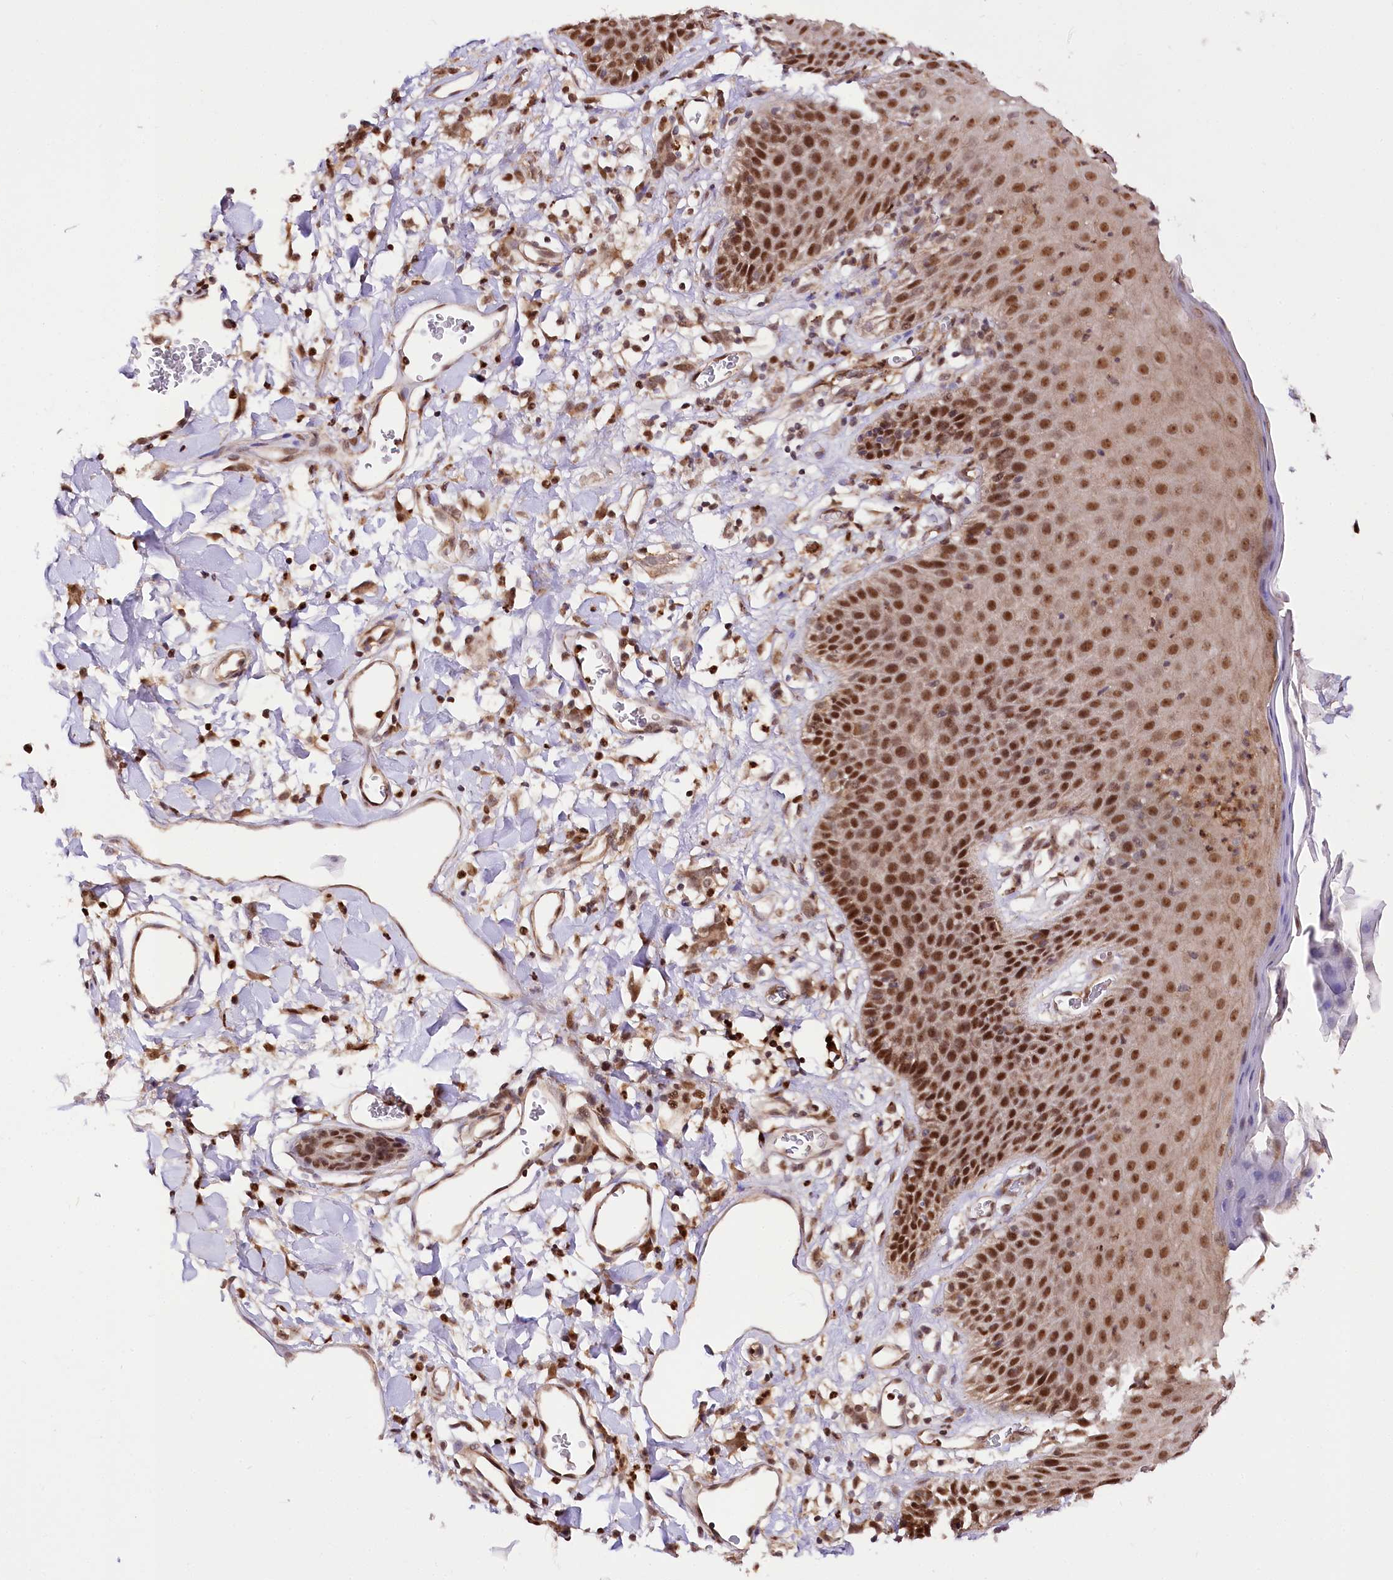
{"staining": {"intensity": "strong", "quantity": ">75%", "location": "cytoplasmic/membranous,nuclear"}, "tissue": "skin", "cell_type": "Epidermal cells", "image_type": "normal", "snomed": [{"axis": "morphology", "description": "Normal tissue, NOS"}, {"axis": "topography", "description": "Vulva"}], "caption": "DAB immunohistochemical staining of benign skin shows strong cytoplasmic/membranous,nuclear protein staining in approximately >75% of epidermal cells.", "gene": "GNL3L", "patient": {"sex": "female", "age": 68}}